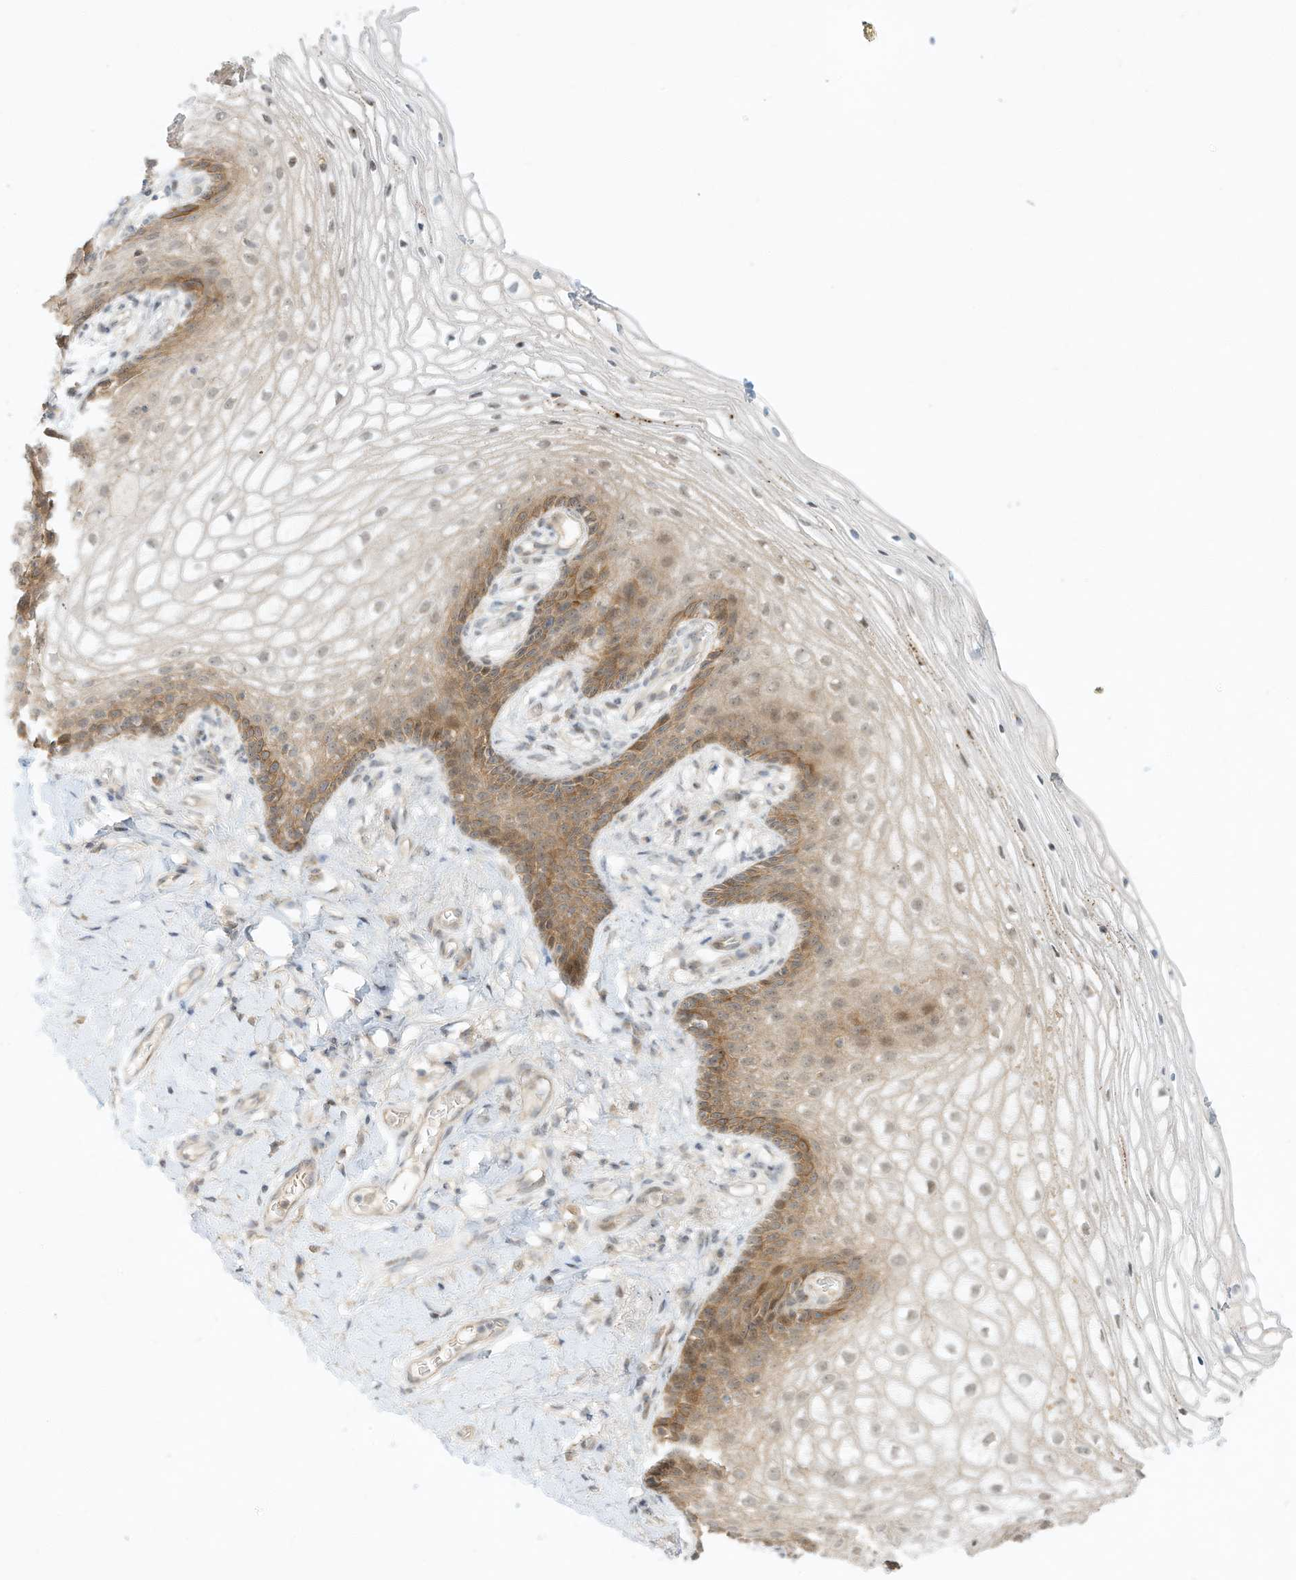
{"staining": {"intensity": "moderate", "quantity": "25%-75%", "location": "cytoplasmic/membranous"}, "tissue": "vagina", "cell_type": "Squamous epithelial cells", "image_type": "normal", "snomed": [{"axis": "morphology", "description": "Normal tissue, NOS"}, {"axis": "topography", "description": "Vagina"}], "caption": "Moderate cytoplasmic/membranous expression for a protein is identified in approximately 25%-75% of squamous epithelial cells of normal vagina using IHC.", "gene": "PAK6", "patient": {"sex": "female", "age": 60}}